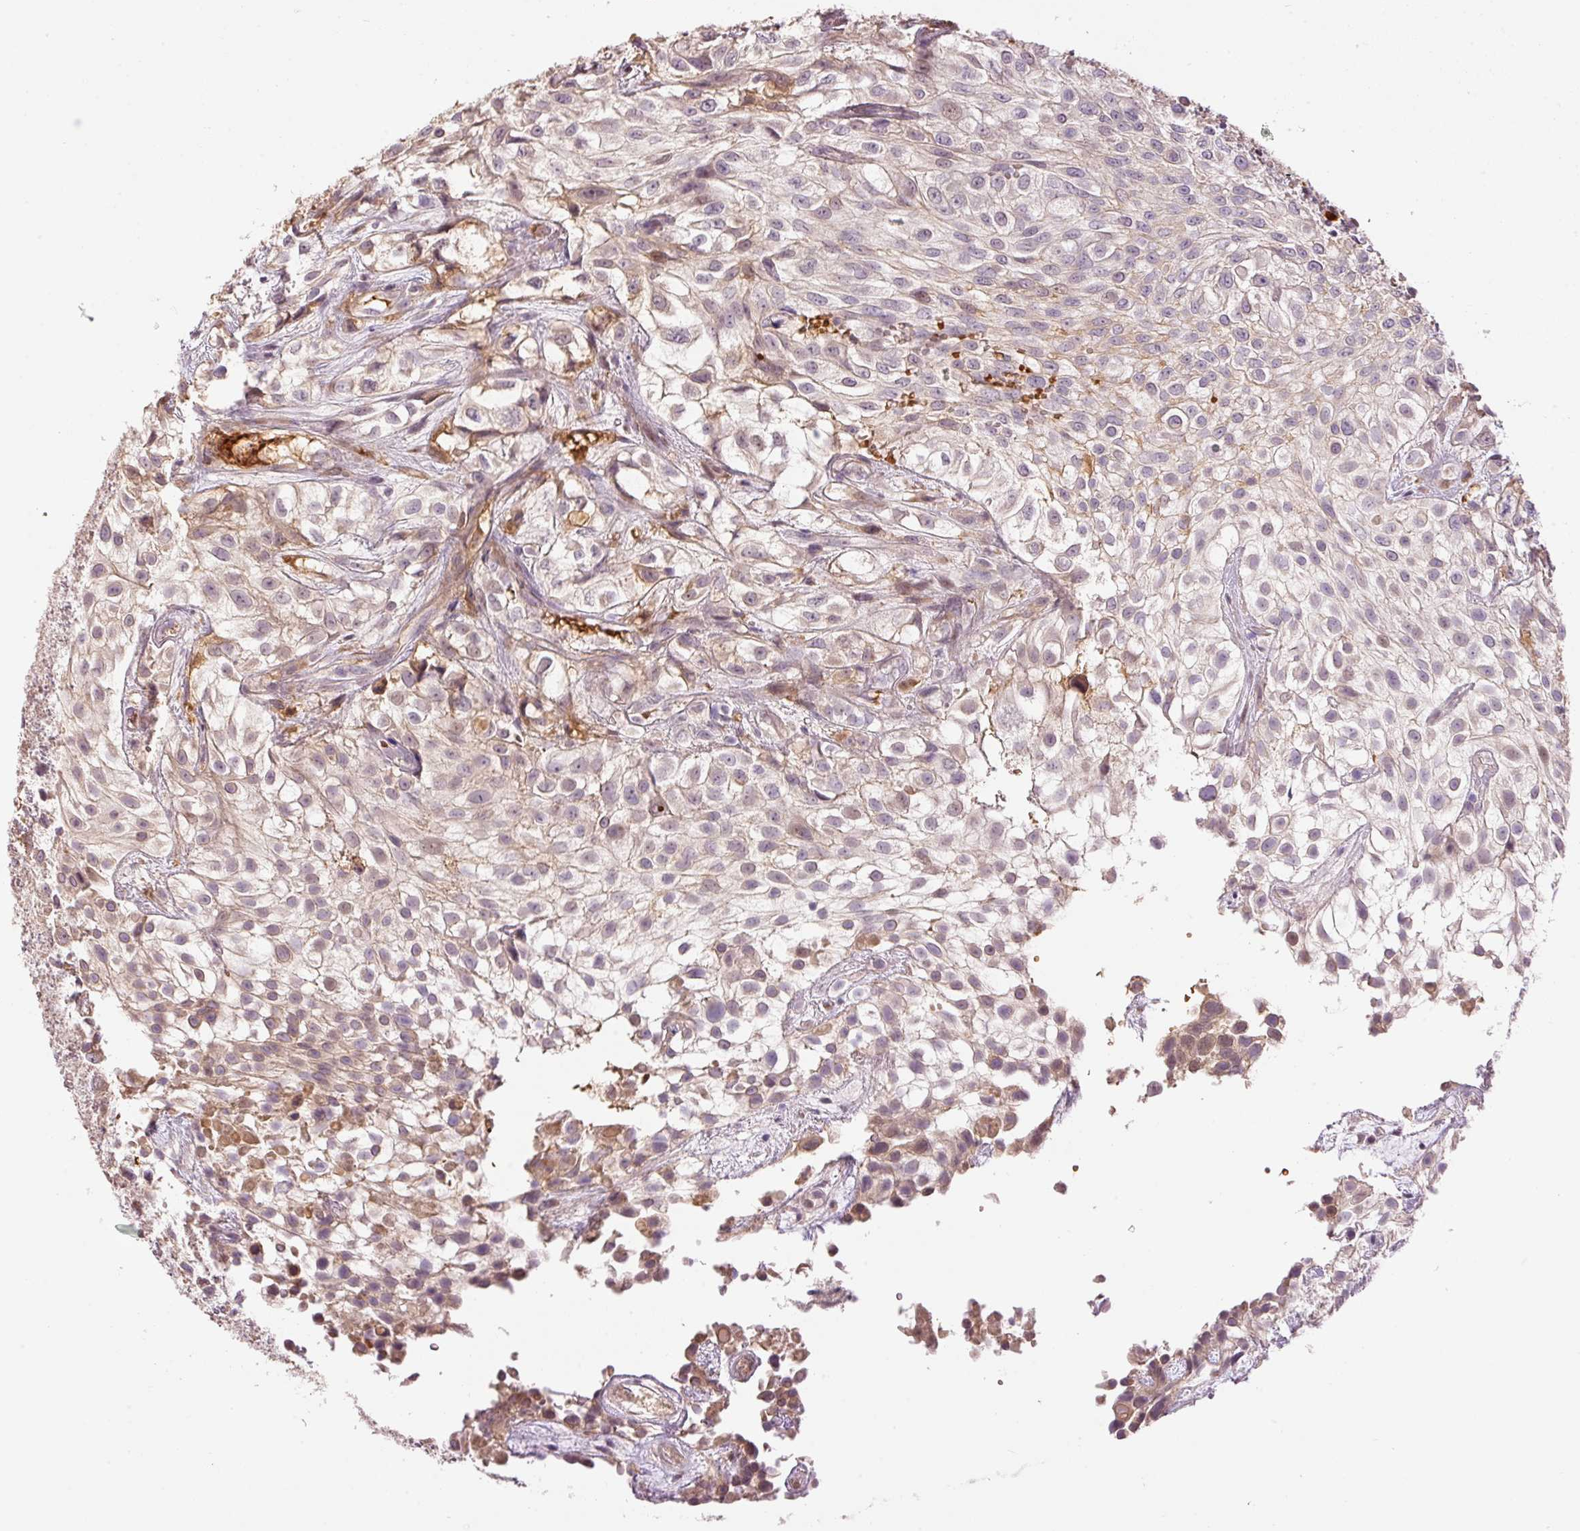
{"staining": {"intensity": "weak", "quantity": "<25%", "location": "nuclear"}, "tissue": "urothelial cancer", "cell_type": "Tumor cells", "image_type": "cancer", "snomed": [{"axis": "morphology", "description": "Urothelial carcinoma, High grade"}, {"axis": "topography", "description": "Urinary bladder"}], "caption": "Immunohistochemical staining of urothelial cancer shows no significant positivity in tumor cells.", "gene": "CMTM8", "patient": {"sex": "male", "age": 56}}